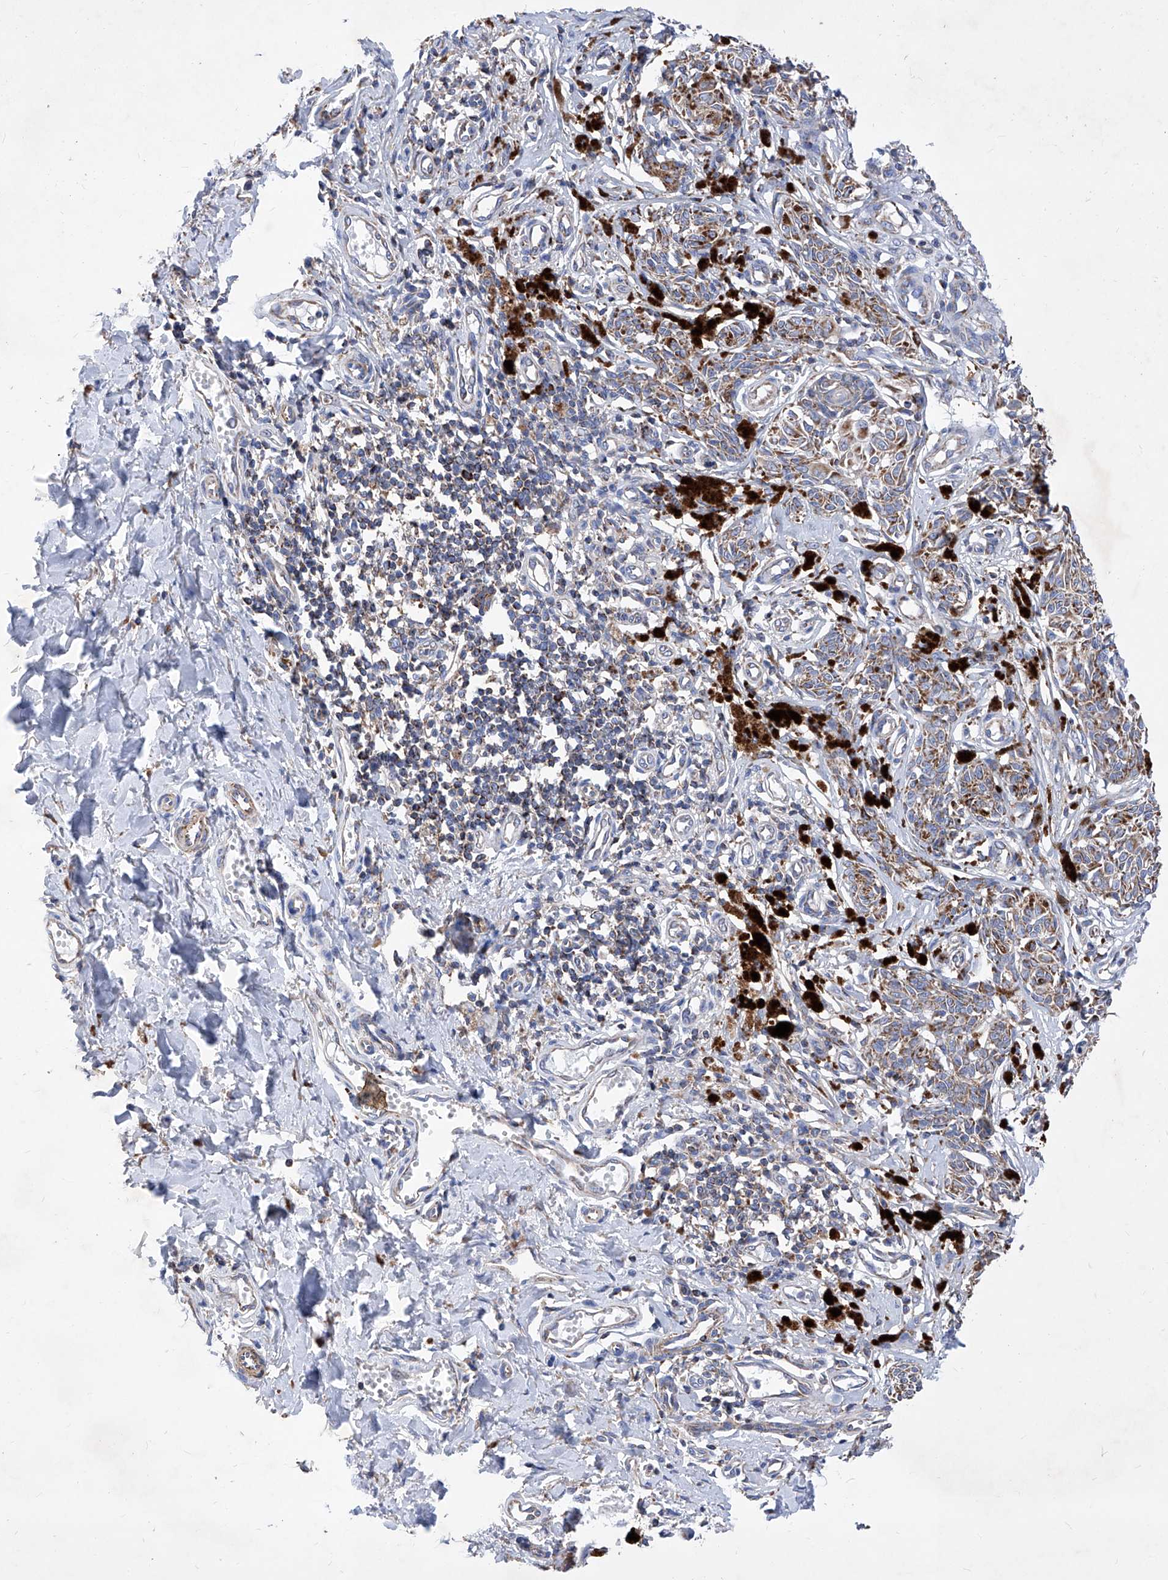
{"staining": {"intensity": "moderate", "quantity": ">75%", "location": "cytoplasmic/membranous"}, "tissue": "melanoma", "cell_type": "Tumor cells", "image_type": "cancer", "snomed": [{"axis": "morphology", "description": "Malignant melanoma, NOS"}, {"axis": "topography", "description": "Skin"}], "caption": "Protein expression analysis of melanoma demonstrates moderate cytoplasmic/membranous staining in approximately >75% of tumor cells.", "gene": "HRNR", "patient": {"sex": "male", "age": 53}}